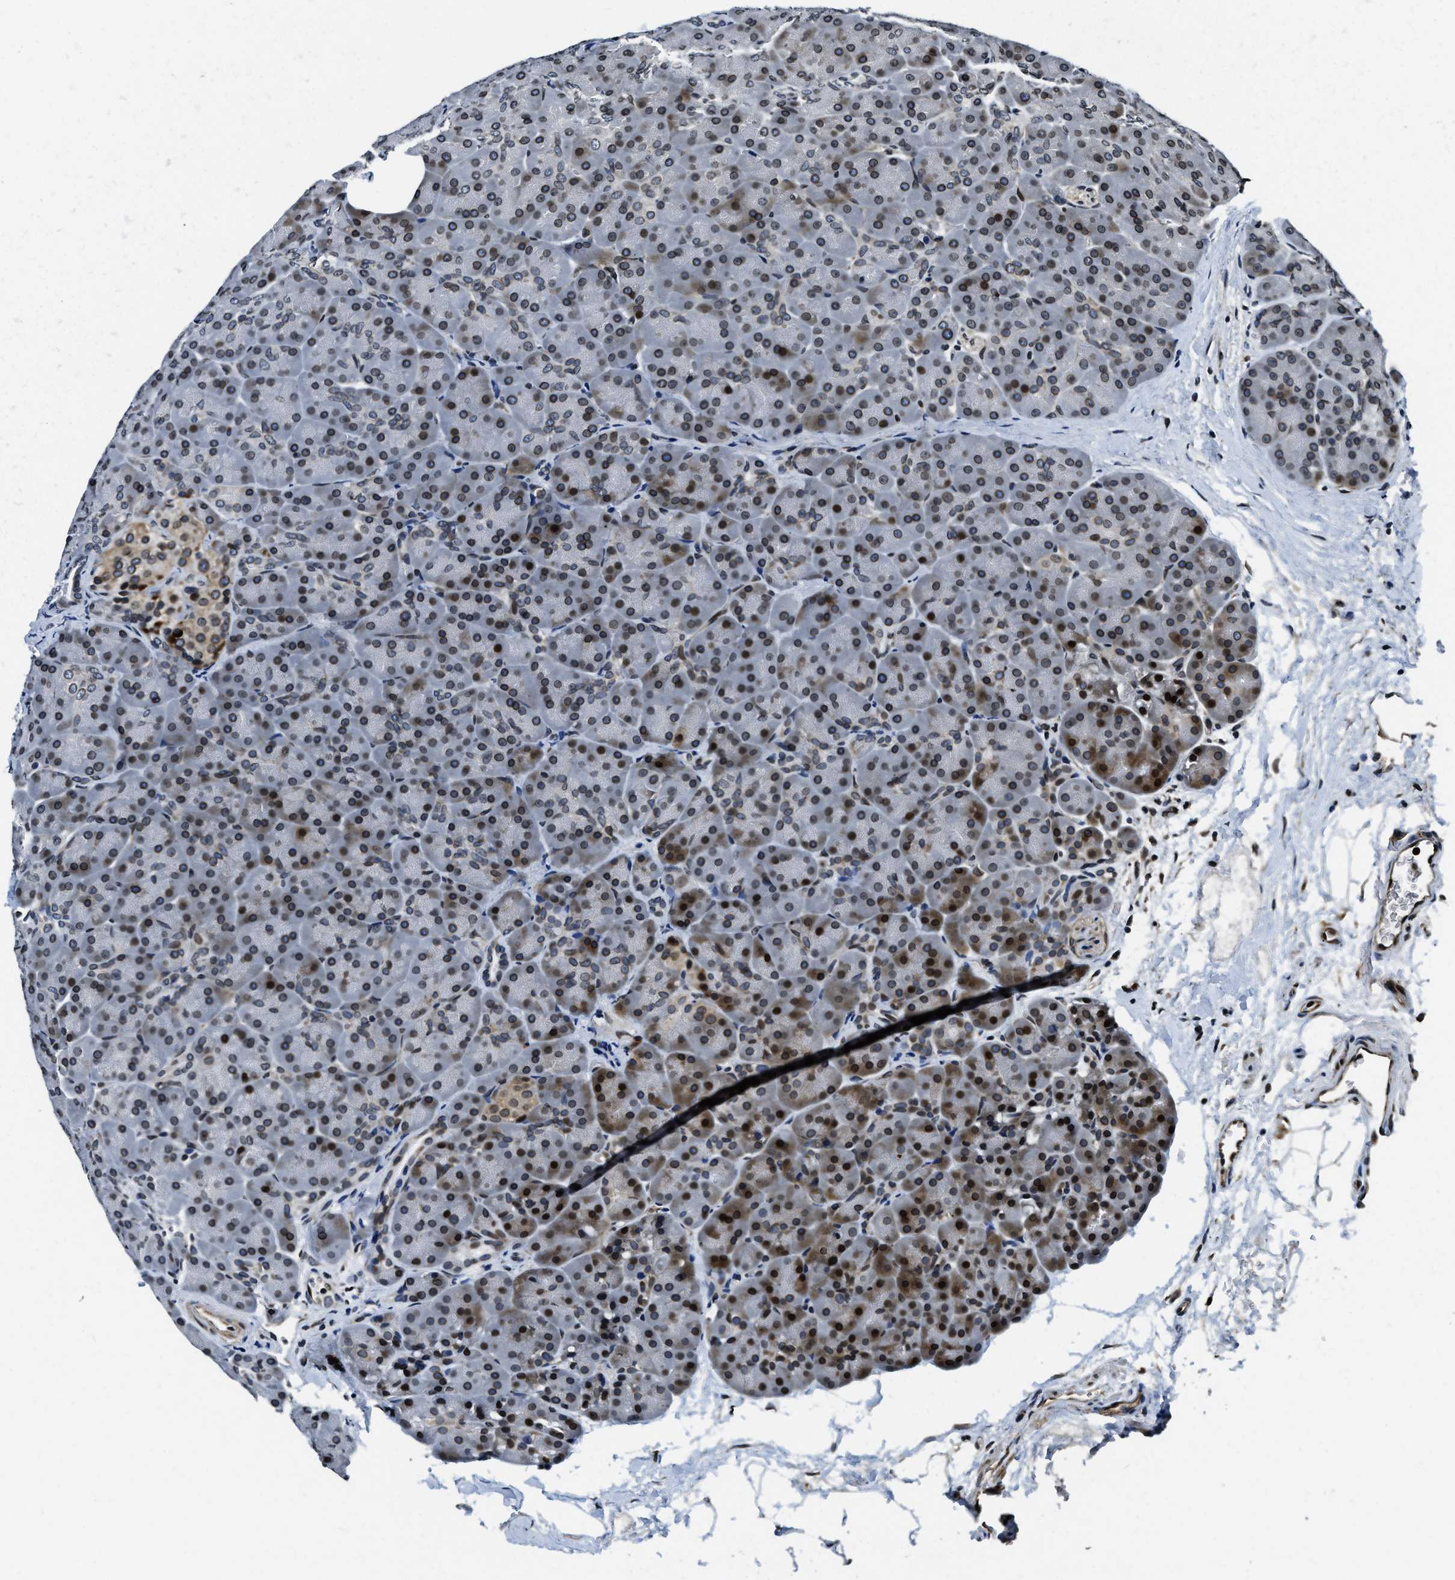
{"staining": {"intensity": "moderate", "quantity": ">75%", "location": "nuclear"}, "tissue": "pancreas", "cell_type": "Exocrine glandular cells", "image_type": "normal", "snomed": [{"axis": "morphology", "description": "Normal tissue, NOS"}, {"axis": "topography", "description": "Pancreas"}], "caption": "Protein staining exhibits moderate nuclear expression in approximately >75% of exocrine glandular cells in normal pancreas. Nuclei are stained in blue.", "gene": "ZC3HC1", "patient": {"sex": "male", "age": 66}}